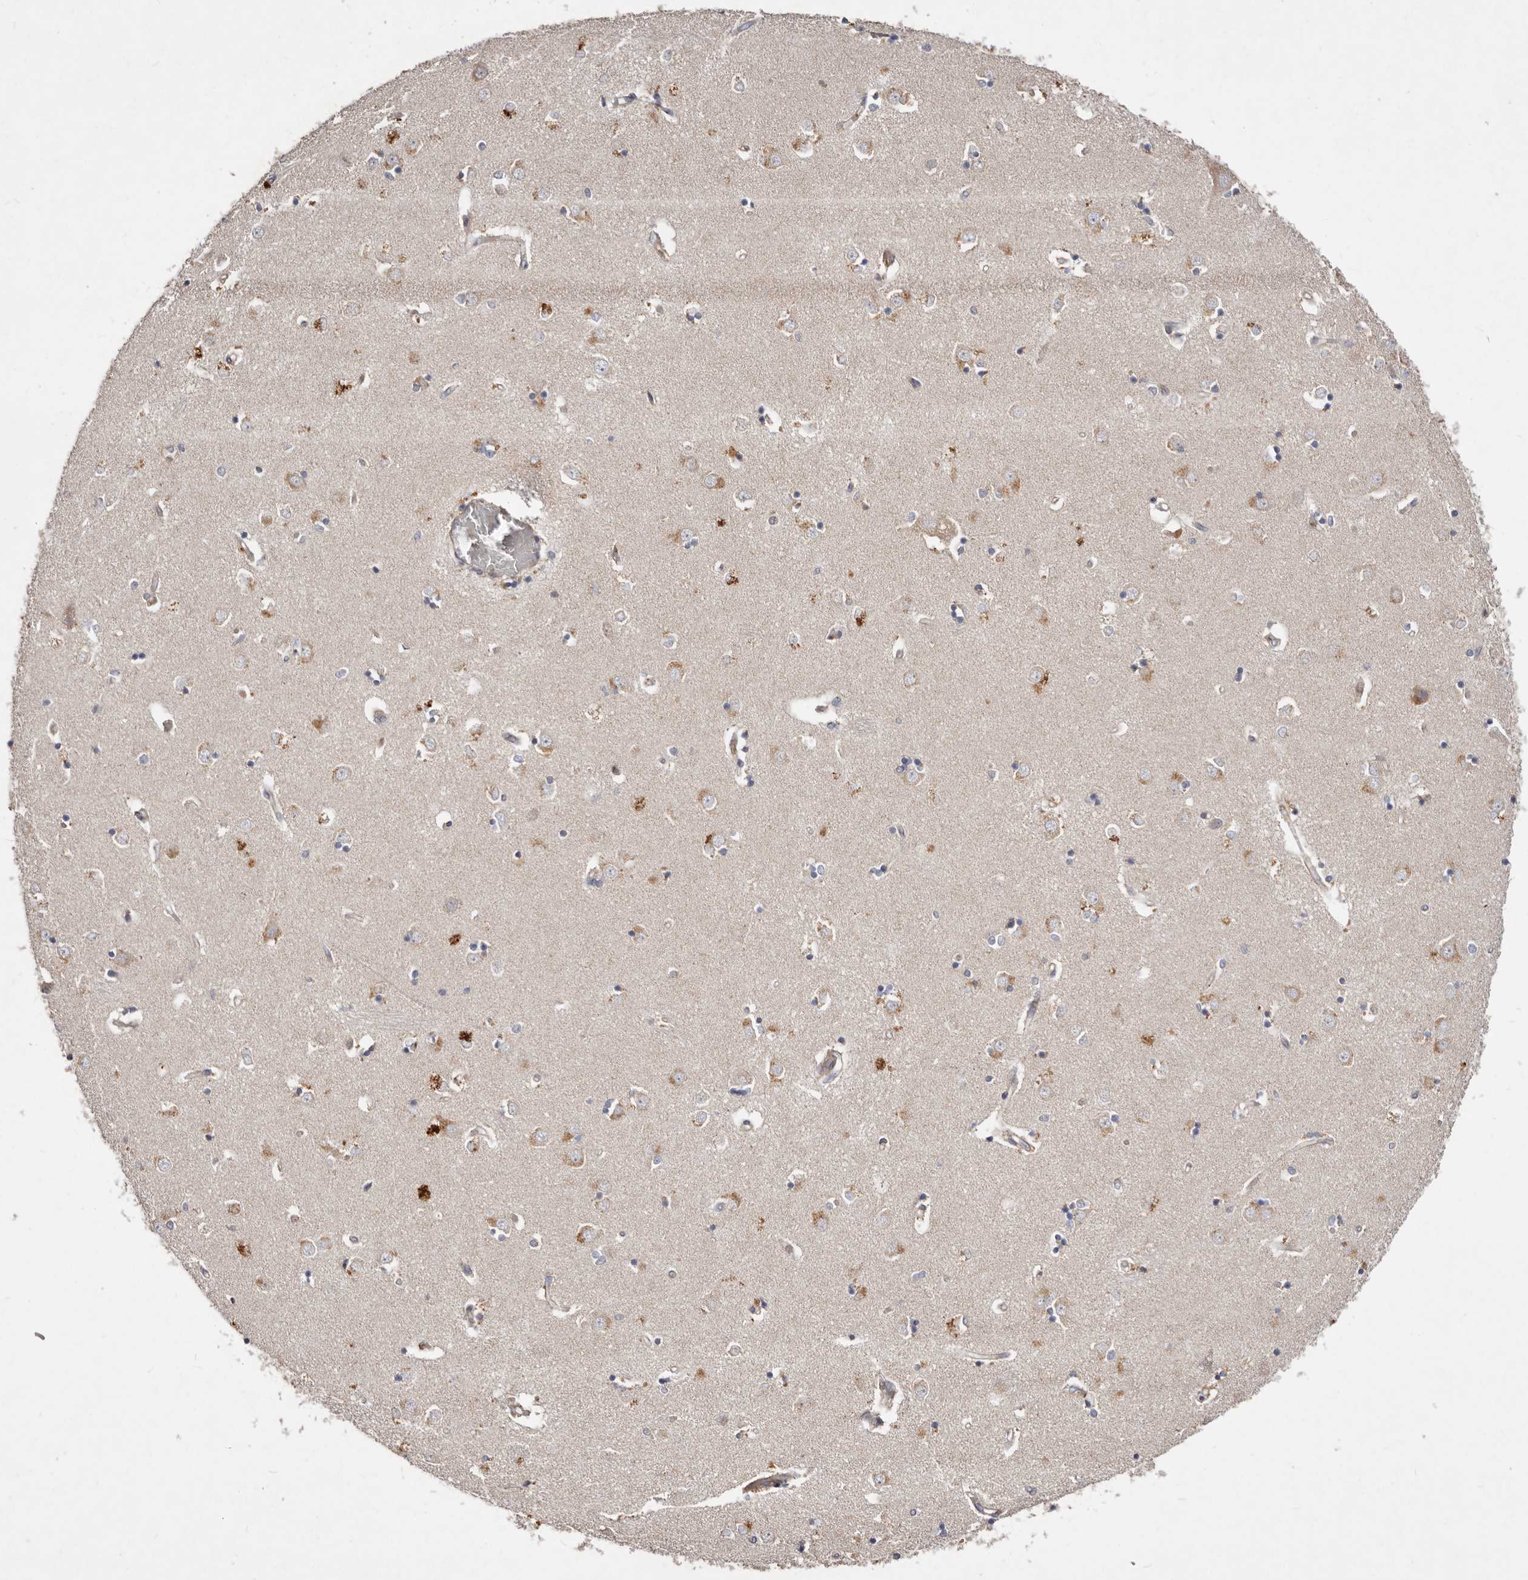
{"staining": {"intensity": "weak", "quantity": "<25%", "location": "cytoplasmic/membranous"}, "tissue": "caudate", "cell_type": "Glial cells", "image_type": "normal", "snomed": [{"axis": "morphology", "description": "Normal tissue, NOS"}, {"axis": "topography", "description": "Lateral ventricle wall"}], "caption": "Protein analysis of benign caudate displays no significant staining in glial cells. Brightfield microscopy of immunohistochemistry (IHC) stained with DAB (3,3'-diaminobenzidine) (brown) and hematoxylin (blue), captured at high magnification.", "gene": "SLC25A20", "patient": {"sex": "male", "age": 45}}